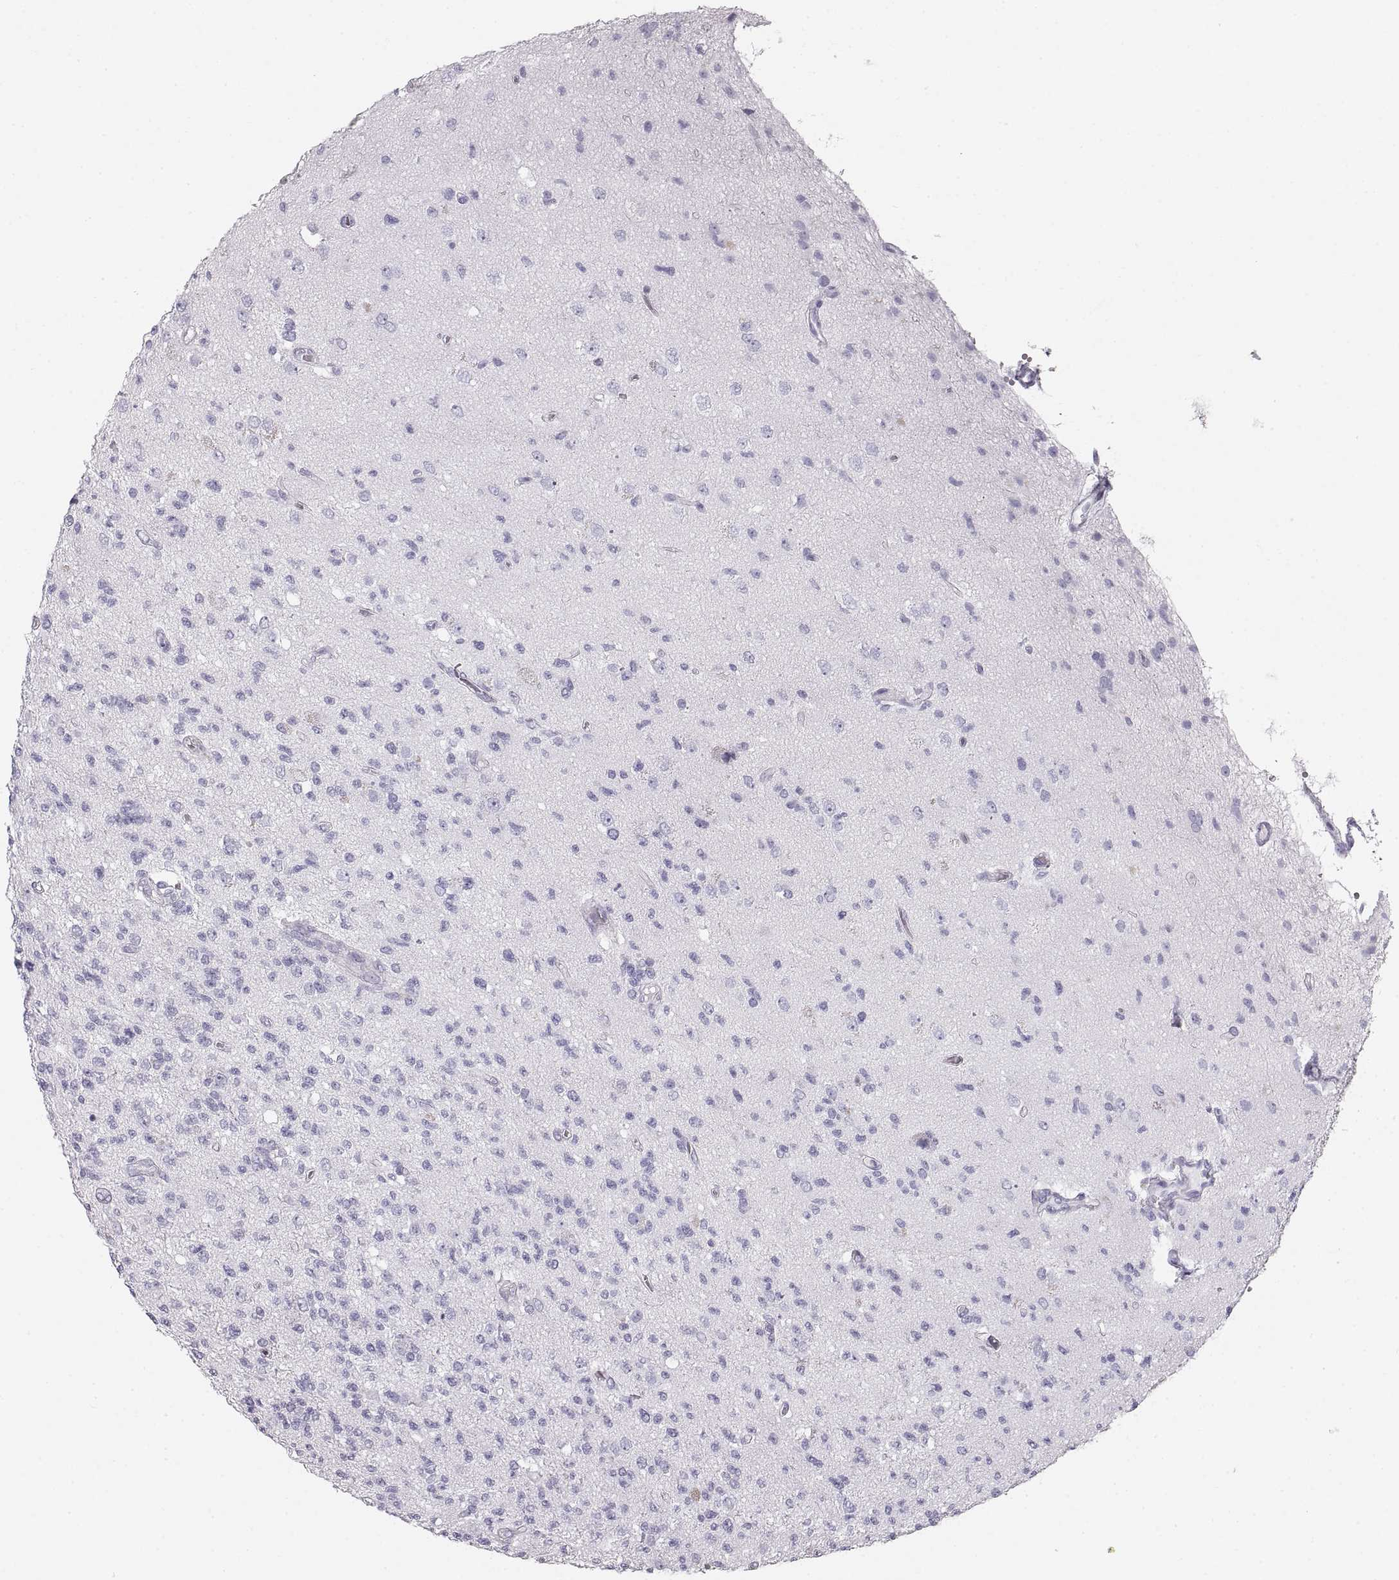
{"staining": {"intensity": "negative", "quantity": "none", "location": "none"}, "tissue": "glioma", "cell_type": "Tumor cells", "image_type": "cancer", "snomed": [{"axis": "morphology", "description": "Glioma, malignant, High grade"}, {"axis": "topography", "description": "Brain"}], "caption": "A high-resolution image shows IHC staining of glioma, which shows no significant positivity in tumor cells. (DAB IHC visualized using brightfield microscopy, high magnification).", "gene": "CRYAA", "patient": {"sex": "male", "age": 56}}